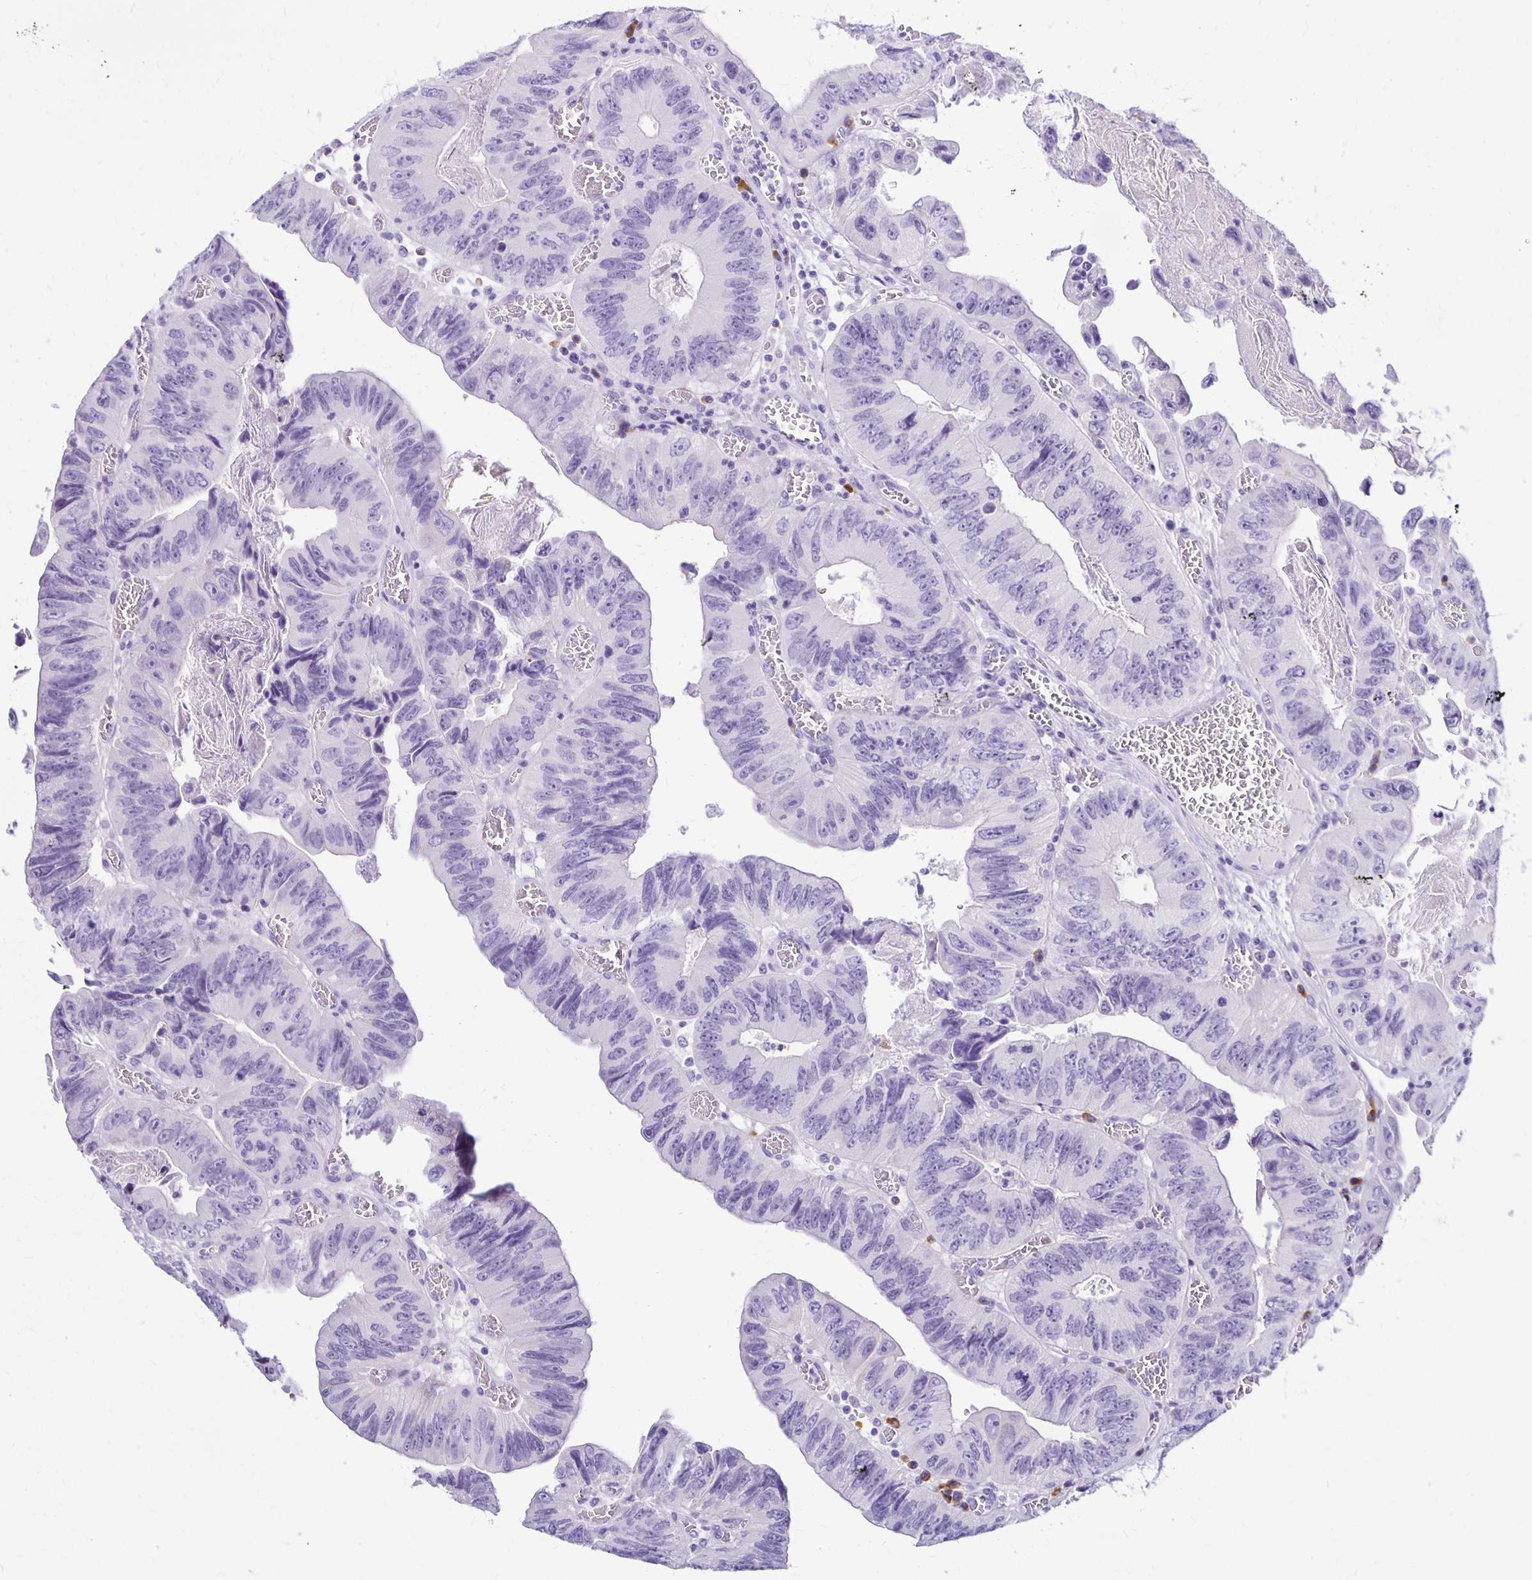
{"staining": {"intensity": "negative", "quantity": "none", "location": "none"}, "tissue": "colorectal cancer", "cell_type": "Tumor cells", "image_type": "cancer", "snomed": [{"axis": "morphology", "description": "Adenocarcinoma, NOS"}, {"axis": "topography", "description": "Colon"}], "caption": "Tumor cells show no significant protein staining in colorectal cancer.", "gene": "FNTB", "patient": {"sex": "female", "age": 84}}